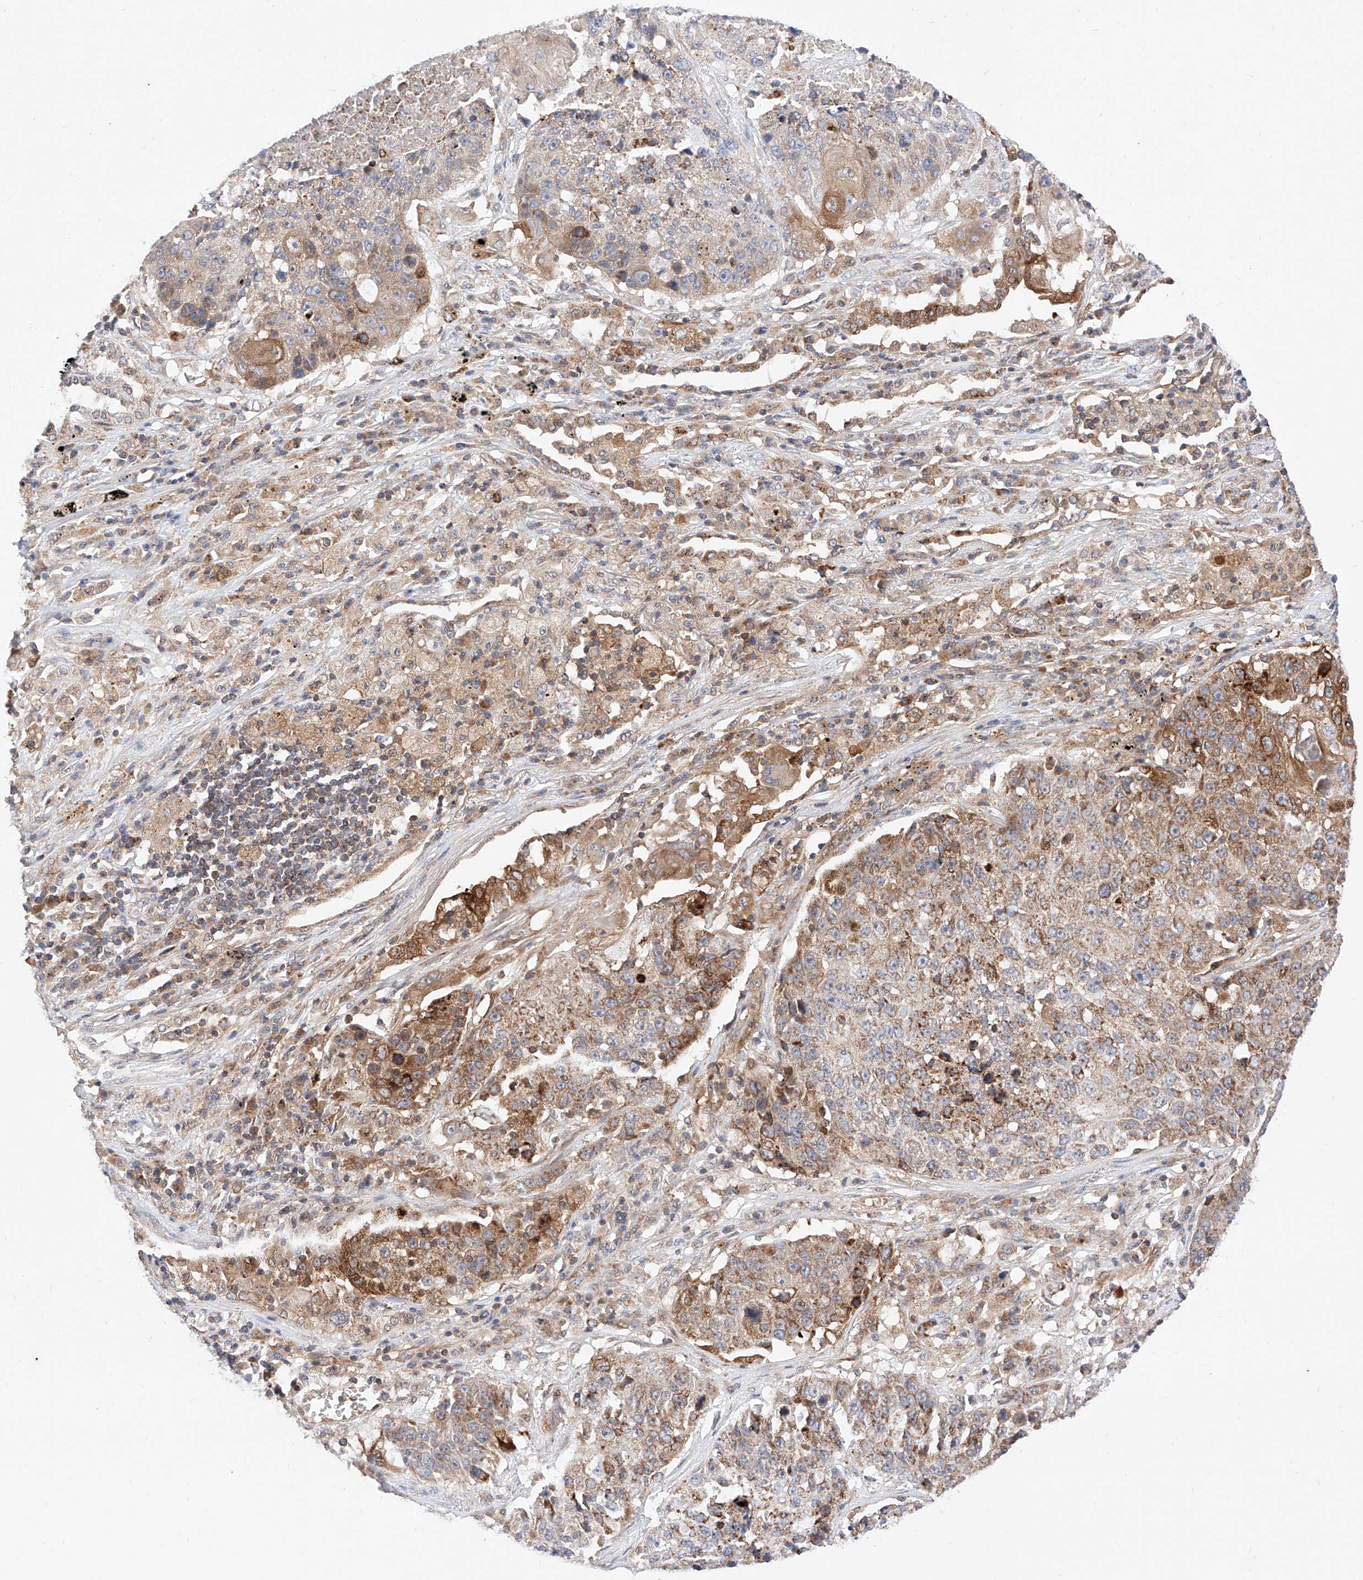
{"staining": {"intensity": "moderate", "quantity": "25%-75%", "location": "cytoplasmic/membranous"}, "tissue": "lung cancer", "cell_type": "Tumor cells", "image_type": "cancer", "snomed": [{"axis": "morphology", "description": "Squamous cell carcinoma, NOS"}, {"axis": "topography", "description": "Lung"}], "caption": "Moderate cytoplasmic/membranous protein staining is seen in about 25%-75% of tumor cells in squamous cell carcinoma (lung).", "gene": "NR1D1", "patient": {"sex": "male", "age": 61}}